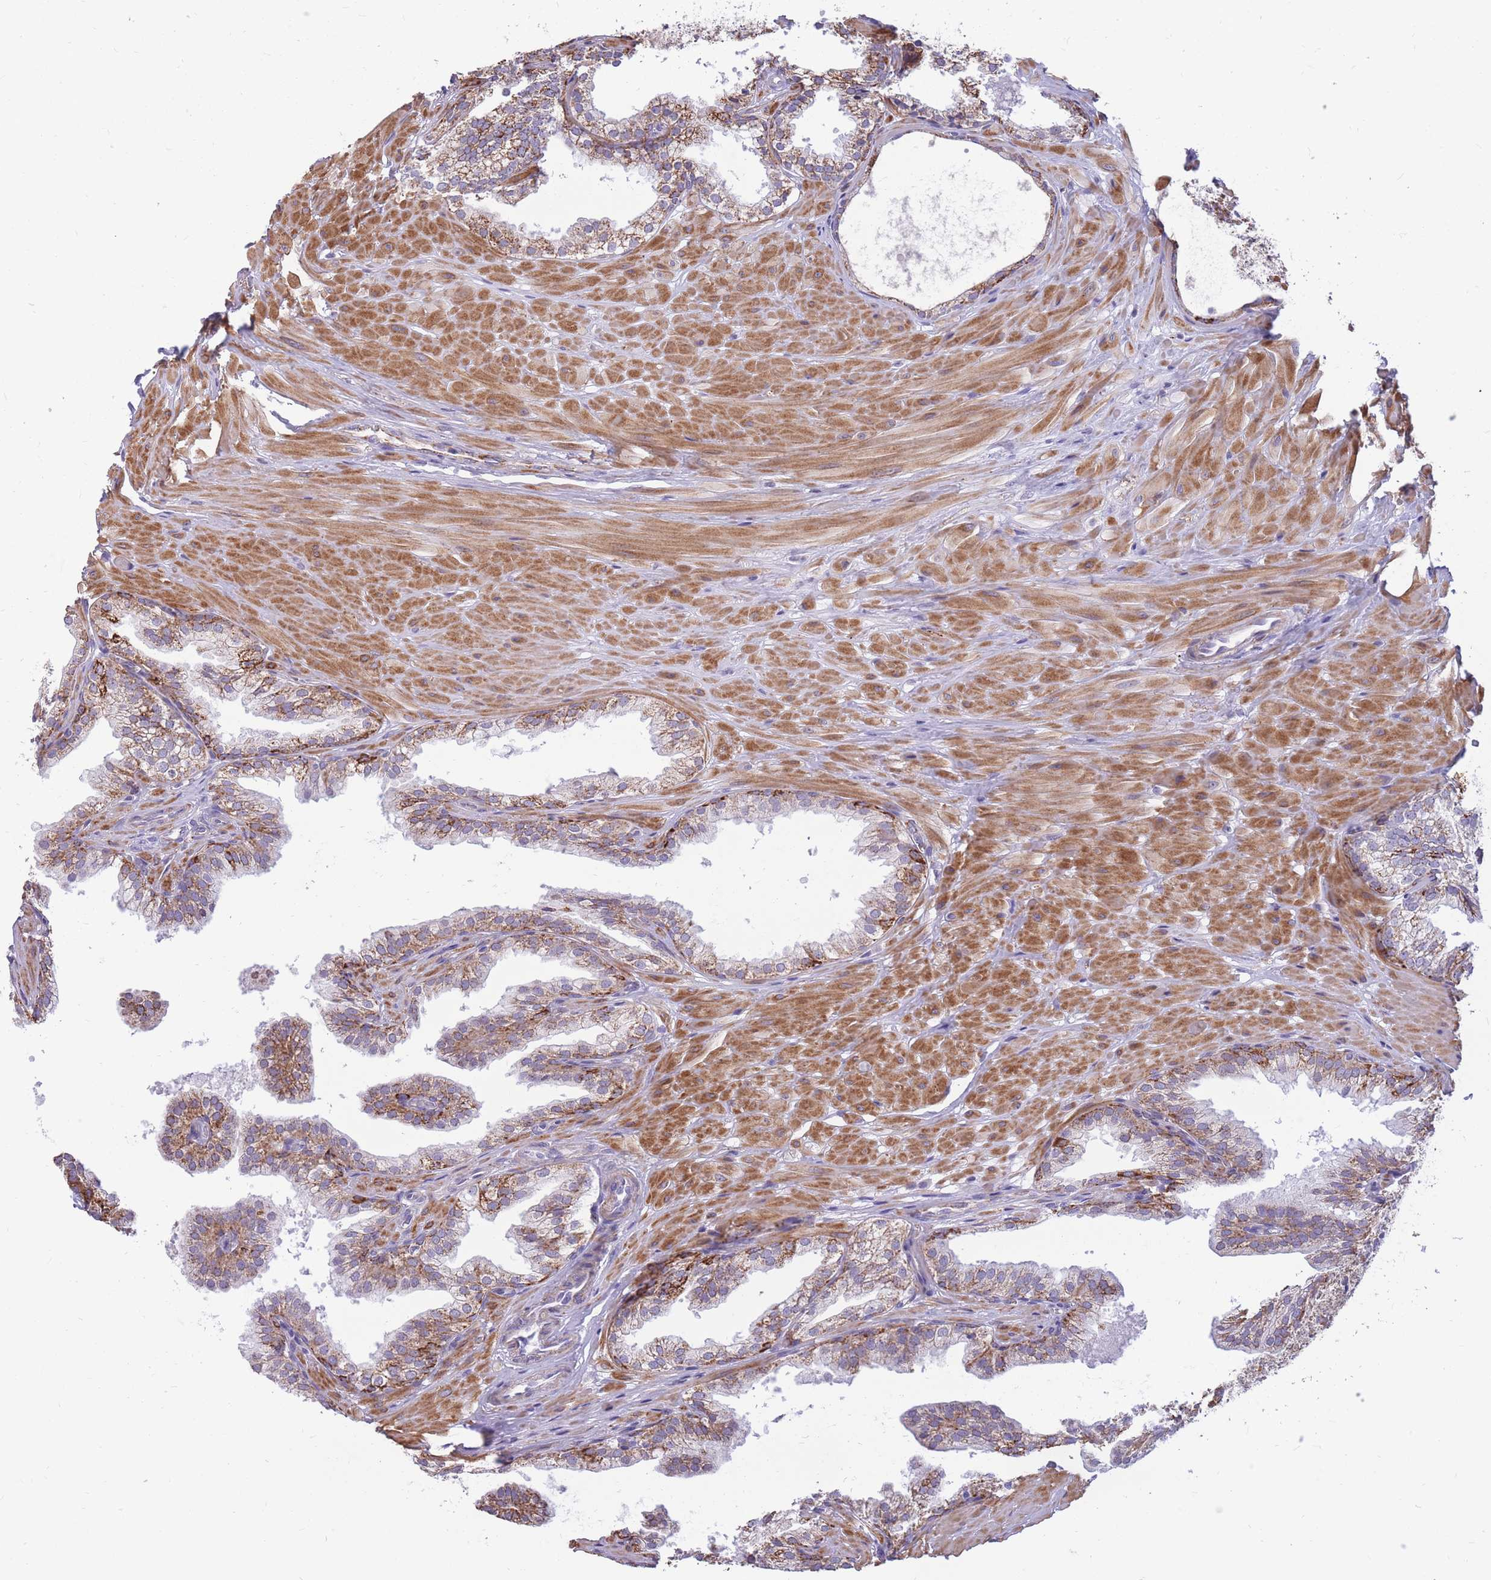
{"staining": {"intensity": "strong", "quantity": "25%-75%", "location": "cytoplasmic/membranous"}, "tissue": "prostate", "cell_type": "Glandular cells", "image_type": "normal", "snomed": [{"axis": "morphology", "description": "Normal tissue, NOS"}, {"axis": "topography", "description": "Prostate"}, {"axis": "topography", "description": "Peripheral nerve tissue"}], "caption": "An image showing strong cytoplasmic/membranous staining in approximately 25%-75% of glandular cells in normal prostate, as visualized by brown immunohistochemical staining.", "gene": "RNF170", "patient": {"sex": "male", "age": 55}}